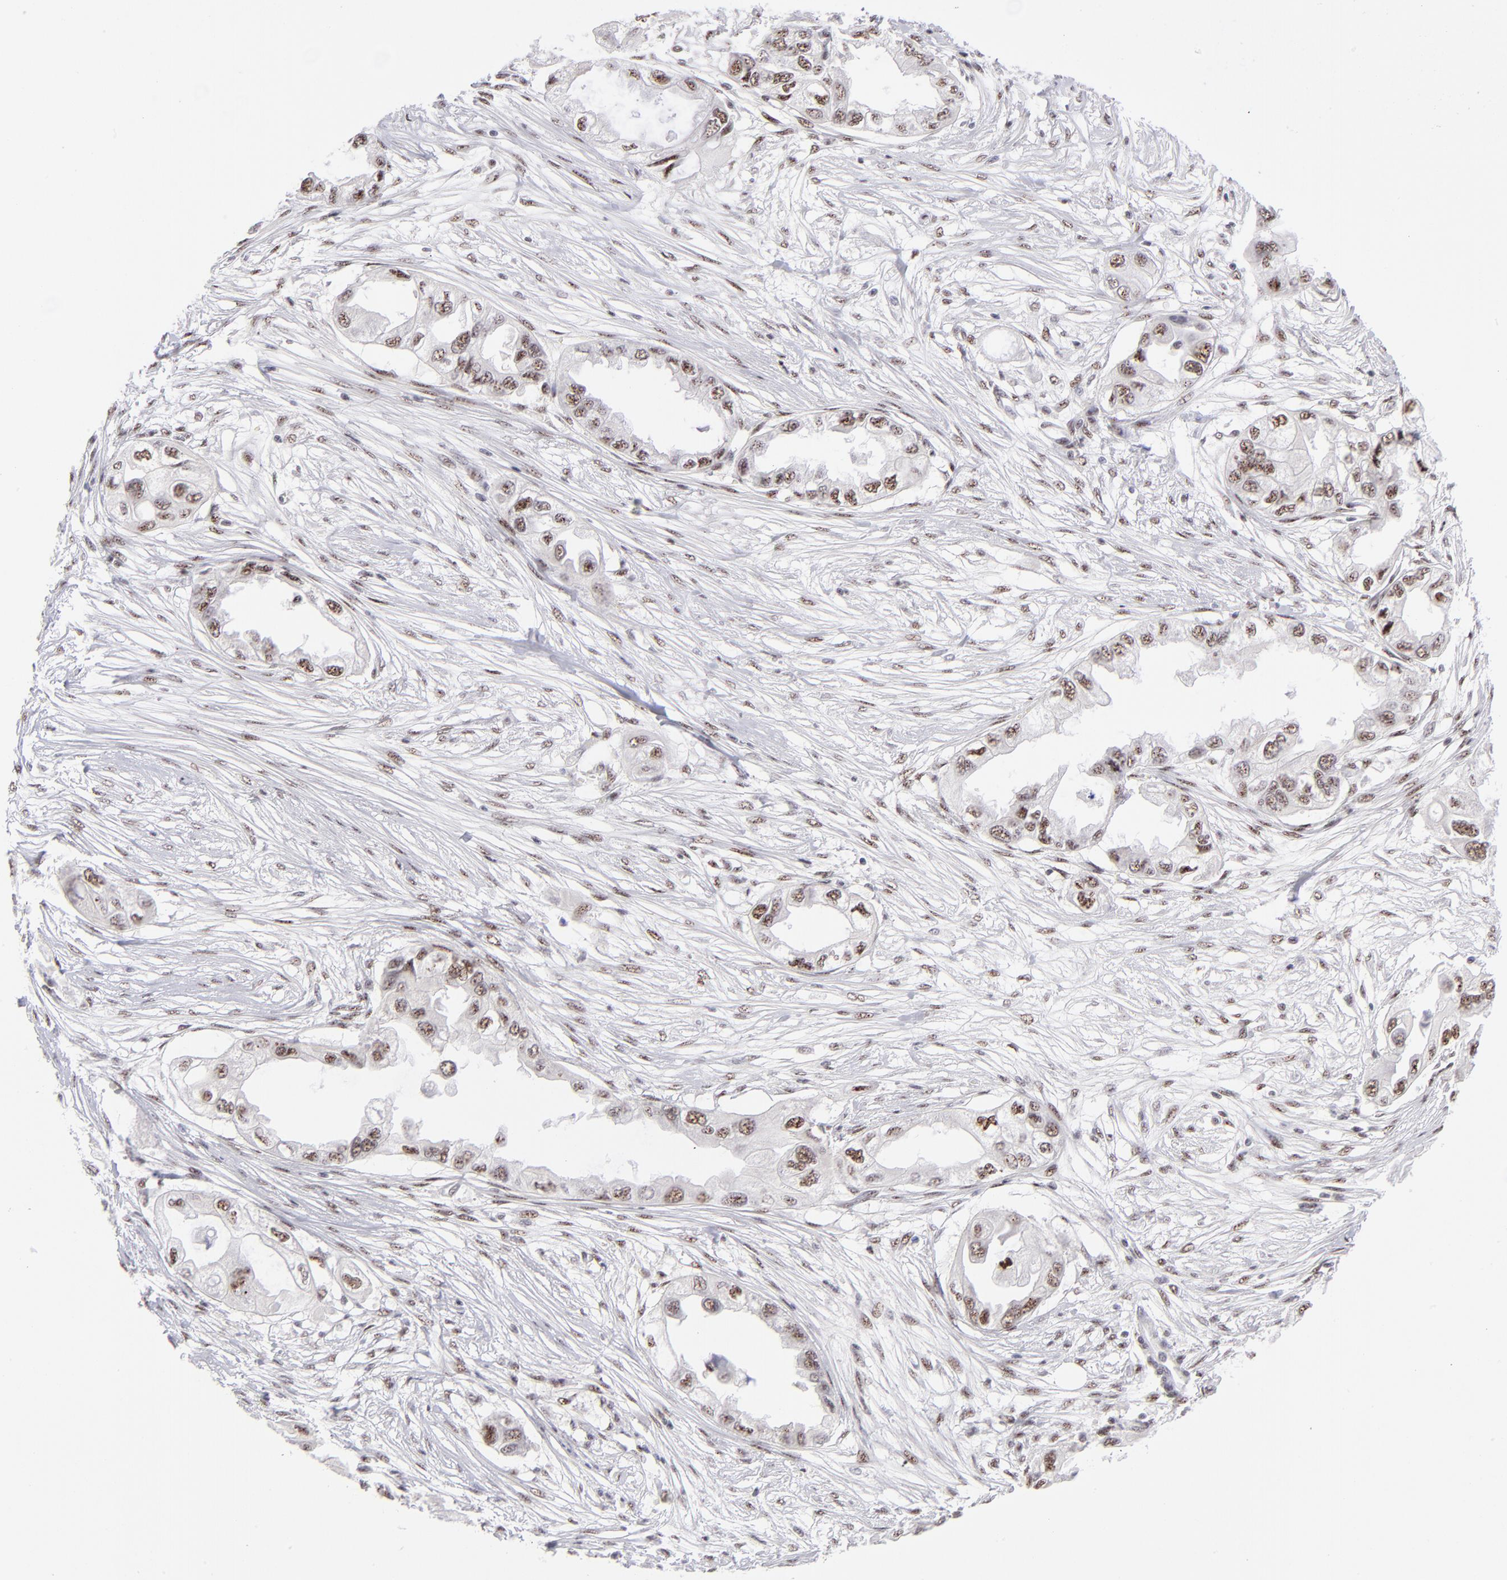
{"staining": {"intensity": "moderate", "quantity": ">75%", "location": "nuclear"}, "tissue": "endometrial cancer", "cell_type": "Tumor cells", "image_type": "cancer", "snomed": [{"axis": "morphology", "description": "Adenocarcinoma, NOS"}, {"axis": "topography", "description": "Endometrium"}], "caption": "DAB (3,3'-diaminobenzidine) immunohistochemical staining of human endometrial cancer shows moderate nuclear protein expression in approximately >75% of tumor cells. The protein of interest is stained brown, and the nuclei are stained in blue (DAB (3,3'-diaminobenzidine) IHC with brightfield microscopy, high magnification).", "gene": "CDC25C", "patient": {"sex": "female", "age": 67}}